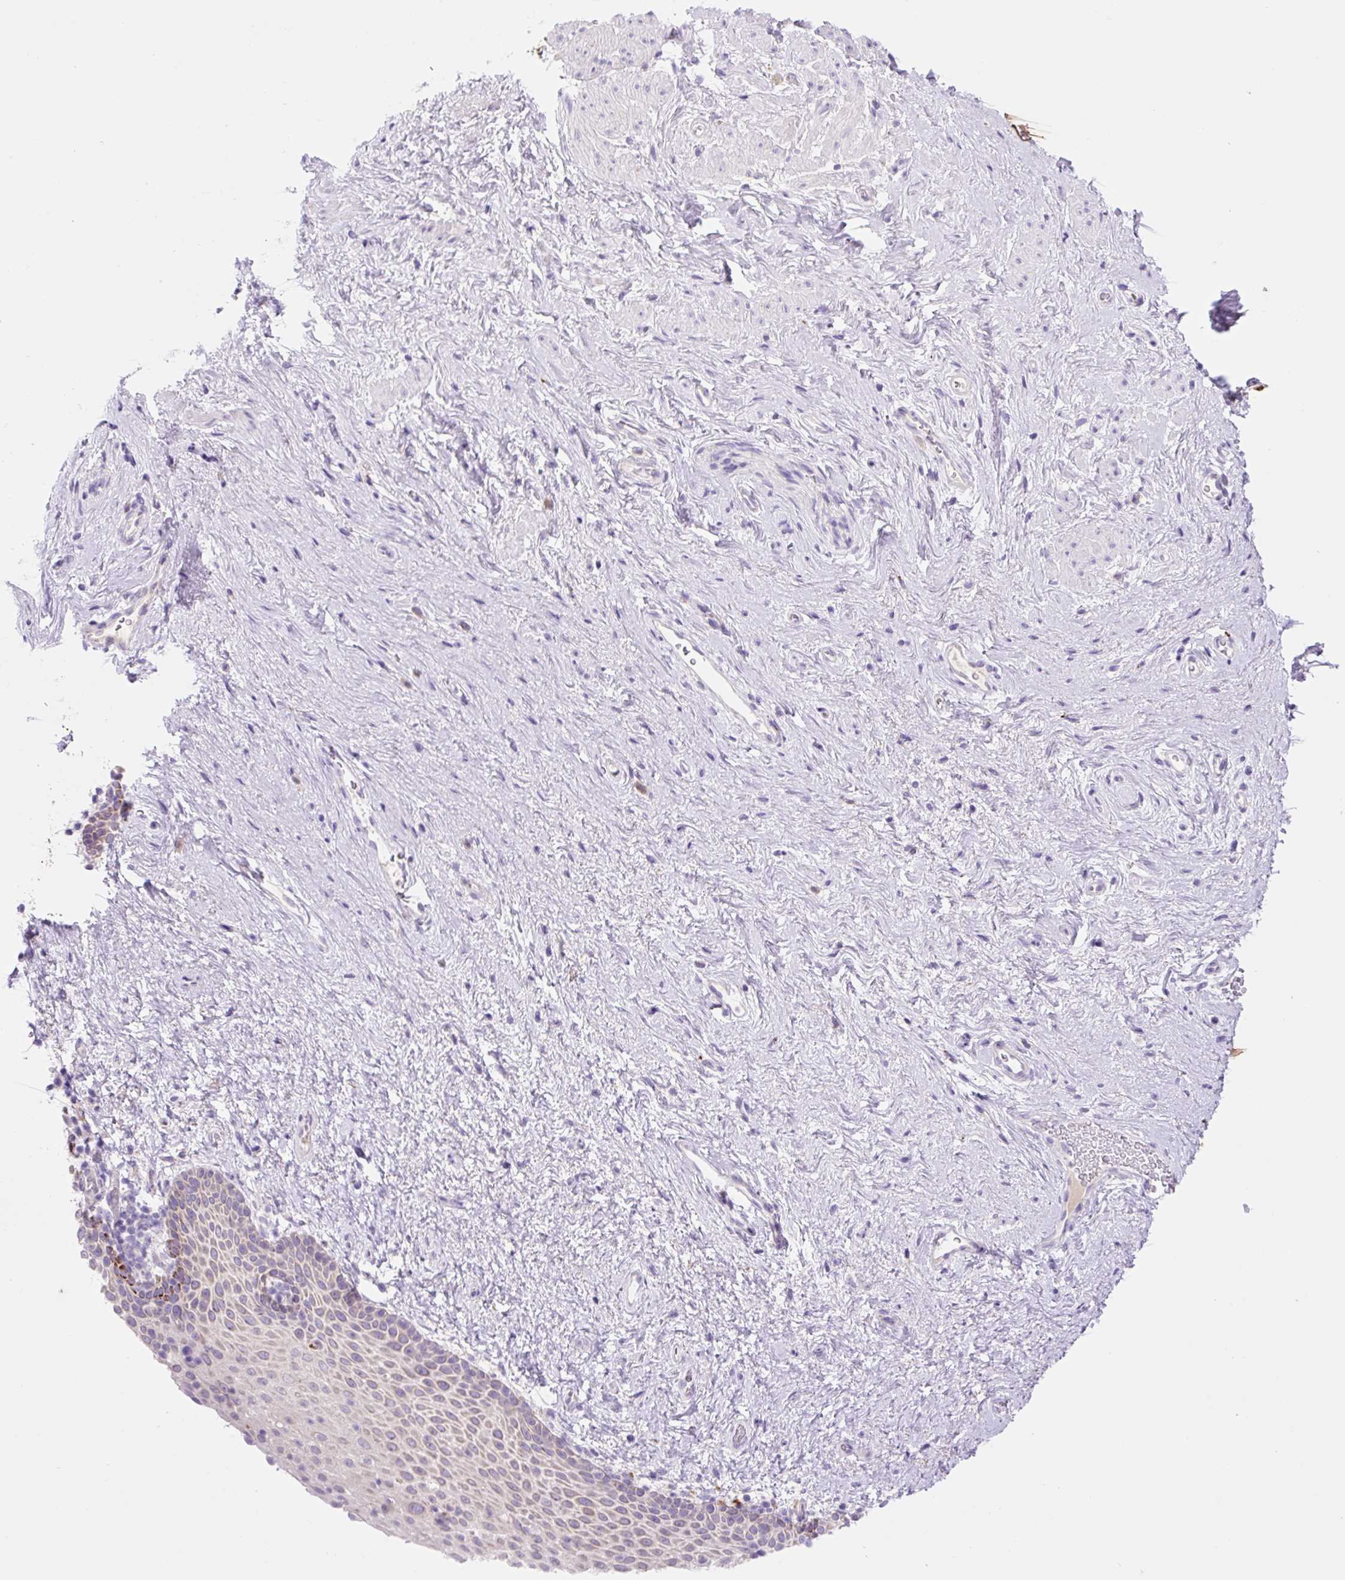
{"staining": {"intensity": "negative", "quantity": "none", "location": "none"}, "tissue": "vagina", "cell_type": "Squamous epithelial cells", "image_type": "normal", "snomed": [{"axis": "morphology", "description": "Normal tissue, NOS"}, {"axis": "topography", "description": "Vagina"}], "caption": "The photomicrograph reveals no significant staining in squamous epithelial cells of vagina. (Stains: DAB IHC with hematoxylin counter stain, Microscopy: brightfield microscopy at high magnification).", "gene": "HEXA", "patient": {"sex": "female", "age": 61}}